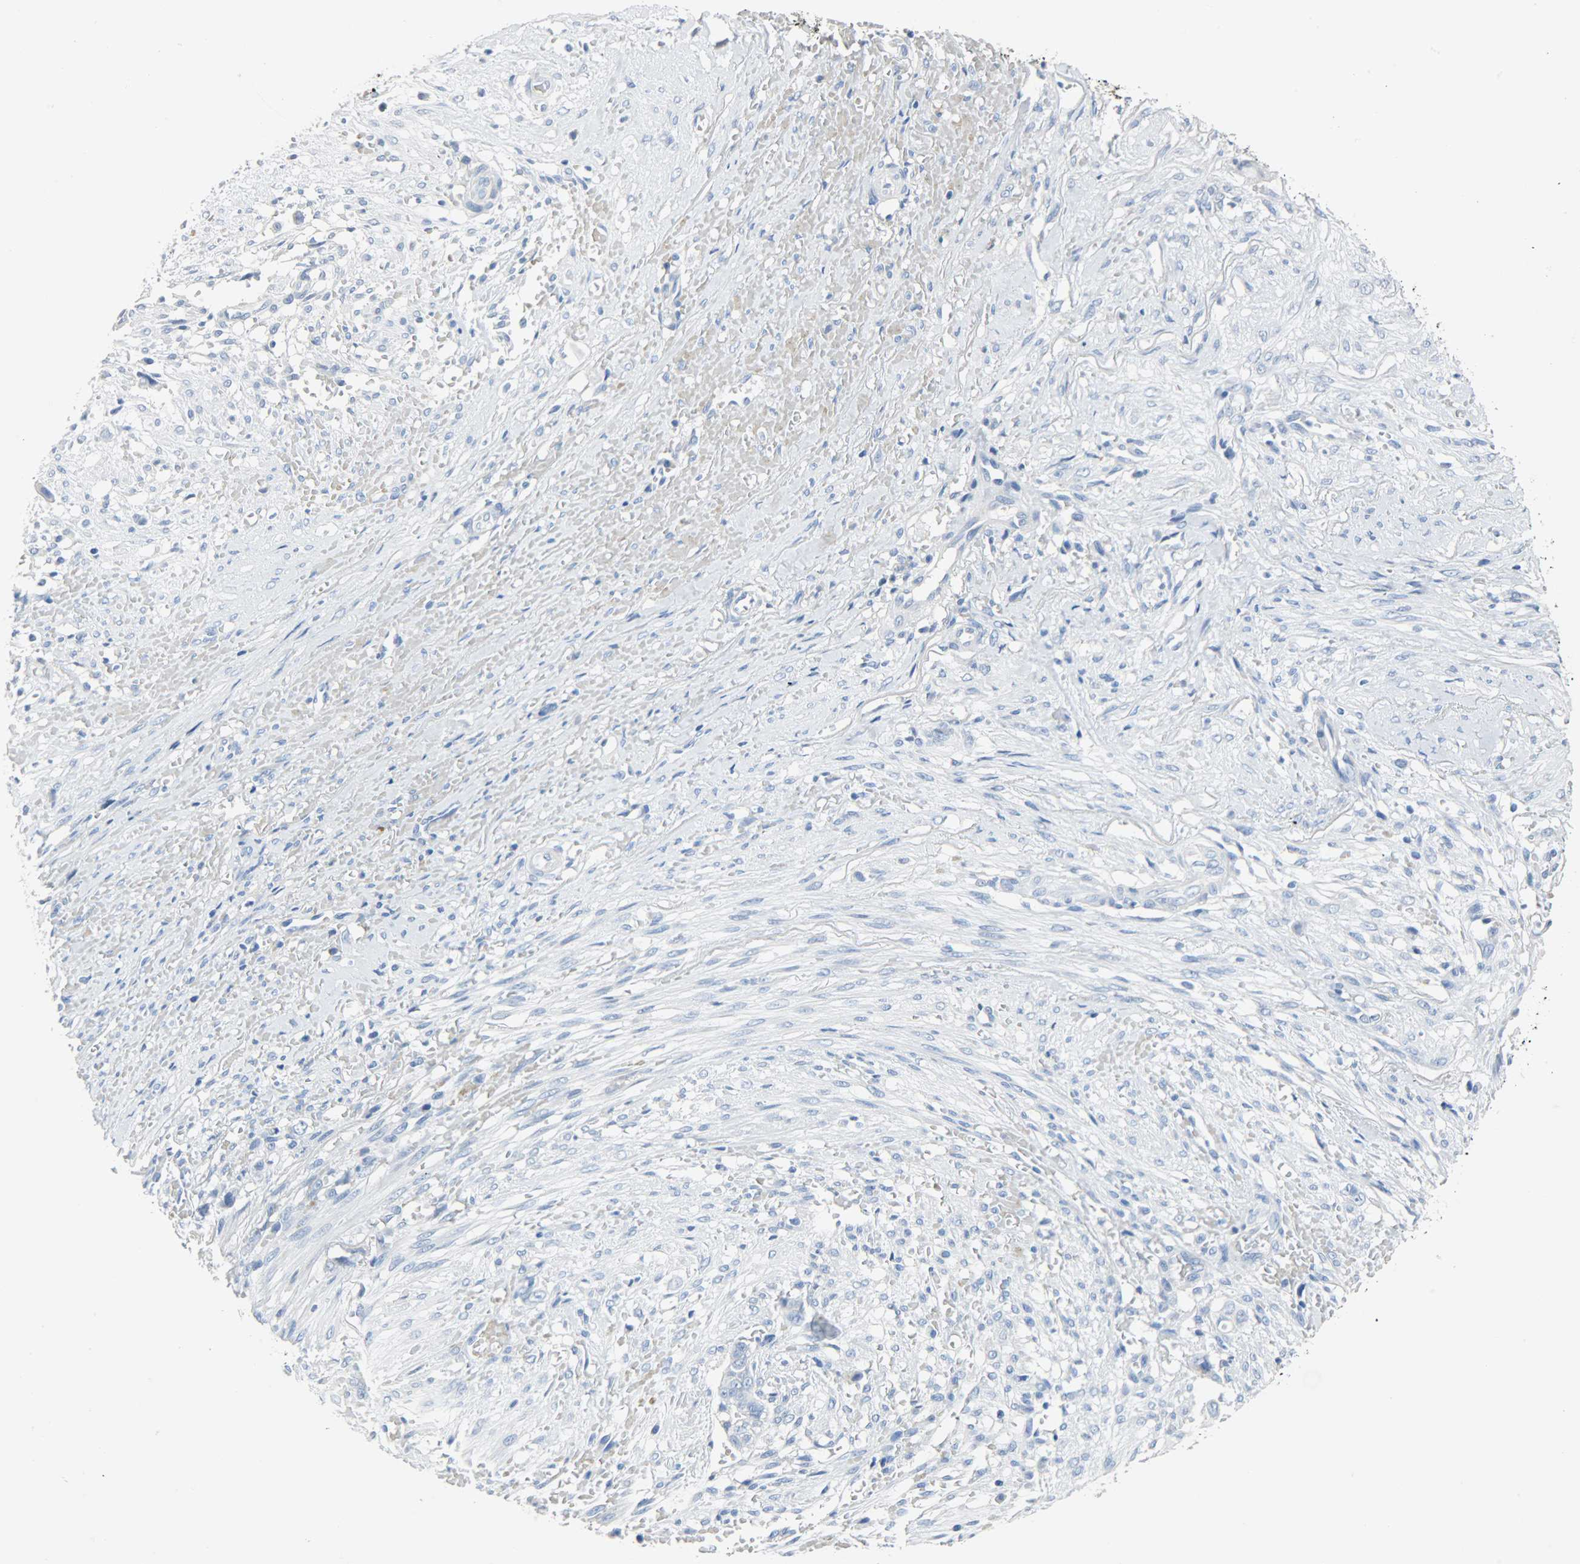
{"staining": {"intensity": "negative", "quantity": "none", "location": "none"}, "tissue": "liver cancer", "cell_type": "Tumor cells", "image_type": "cancer", "snomed": [{"axis": "morphology", "description": "Cholangiocarcinoma"}, {"axis": "topography", "description": "Liver"}], "caption": "Liver cholangiocarcinoma was stained to show a protein in brown. There is no significant staining in tumor cells. (DAB immunohistochemistry (IHC), high magnification).", "gene": "CA3", "patient": {"sex": "female", "age": 70}}